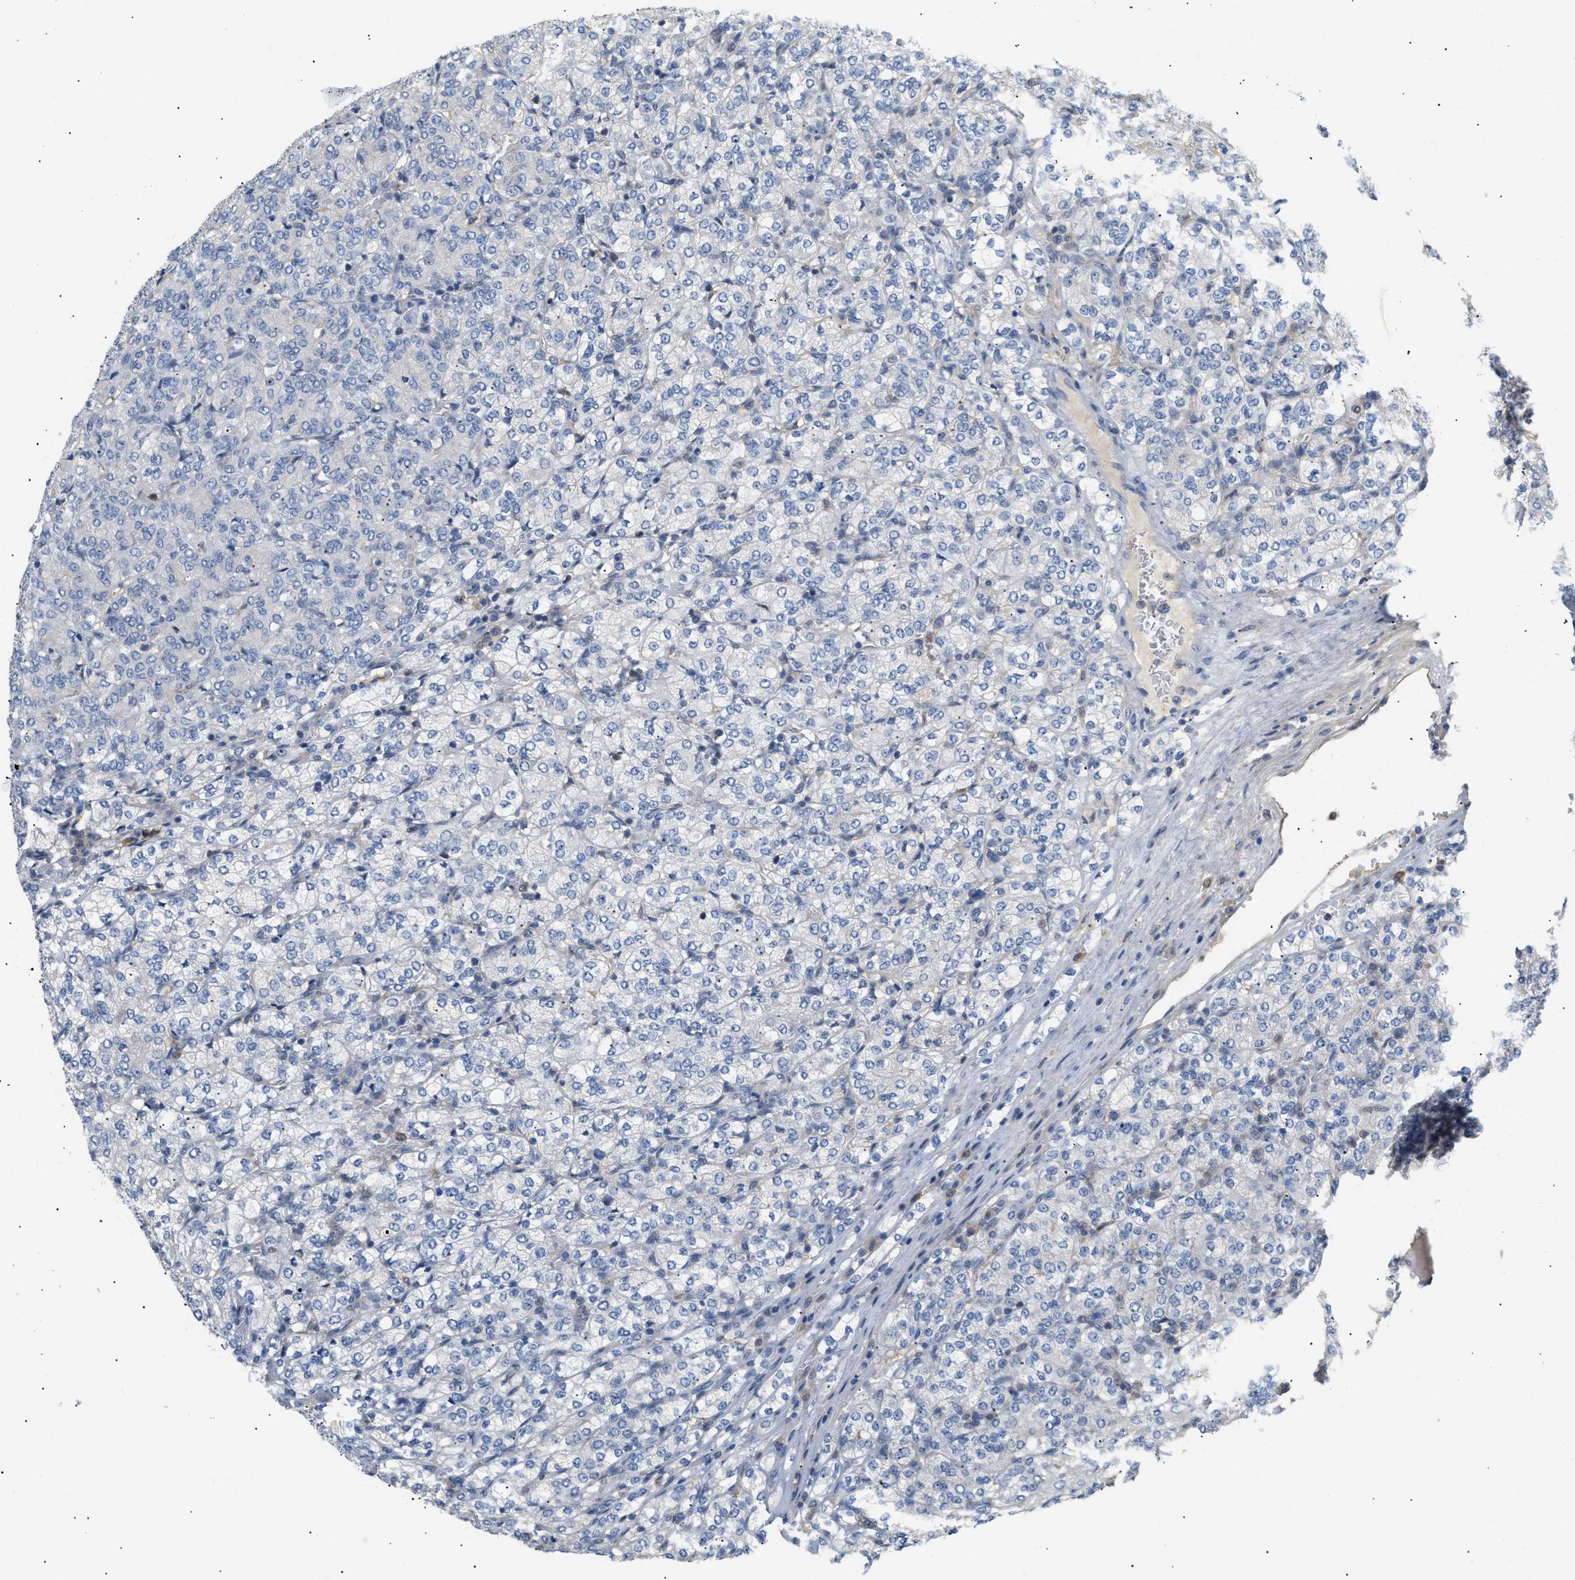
{"staining": {"intensity": "negative", "quantity": "none", "location": "none"}, "tissue": "renal cancer", "cell_type": "Tumor cells", "image_type": "cancer", "snomed": [{"axis": "morphology", "description": "Adenocarcinoma, NOS"}, {"axis": "topography", "description": "Kidney"}], "caption": "Renal cancer was stained to show a protein in brown. There is no significant staining in tumor cells. The staining was performed using DAB (3,3'-diaminobenzidine) to visualize the protein expression in brown, while the nuclei were stained in blue with hematoxylin (Magnification: 20x).", "gene": "FARS2", "patient": {"sex": "male", "age": 77}}